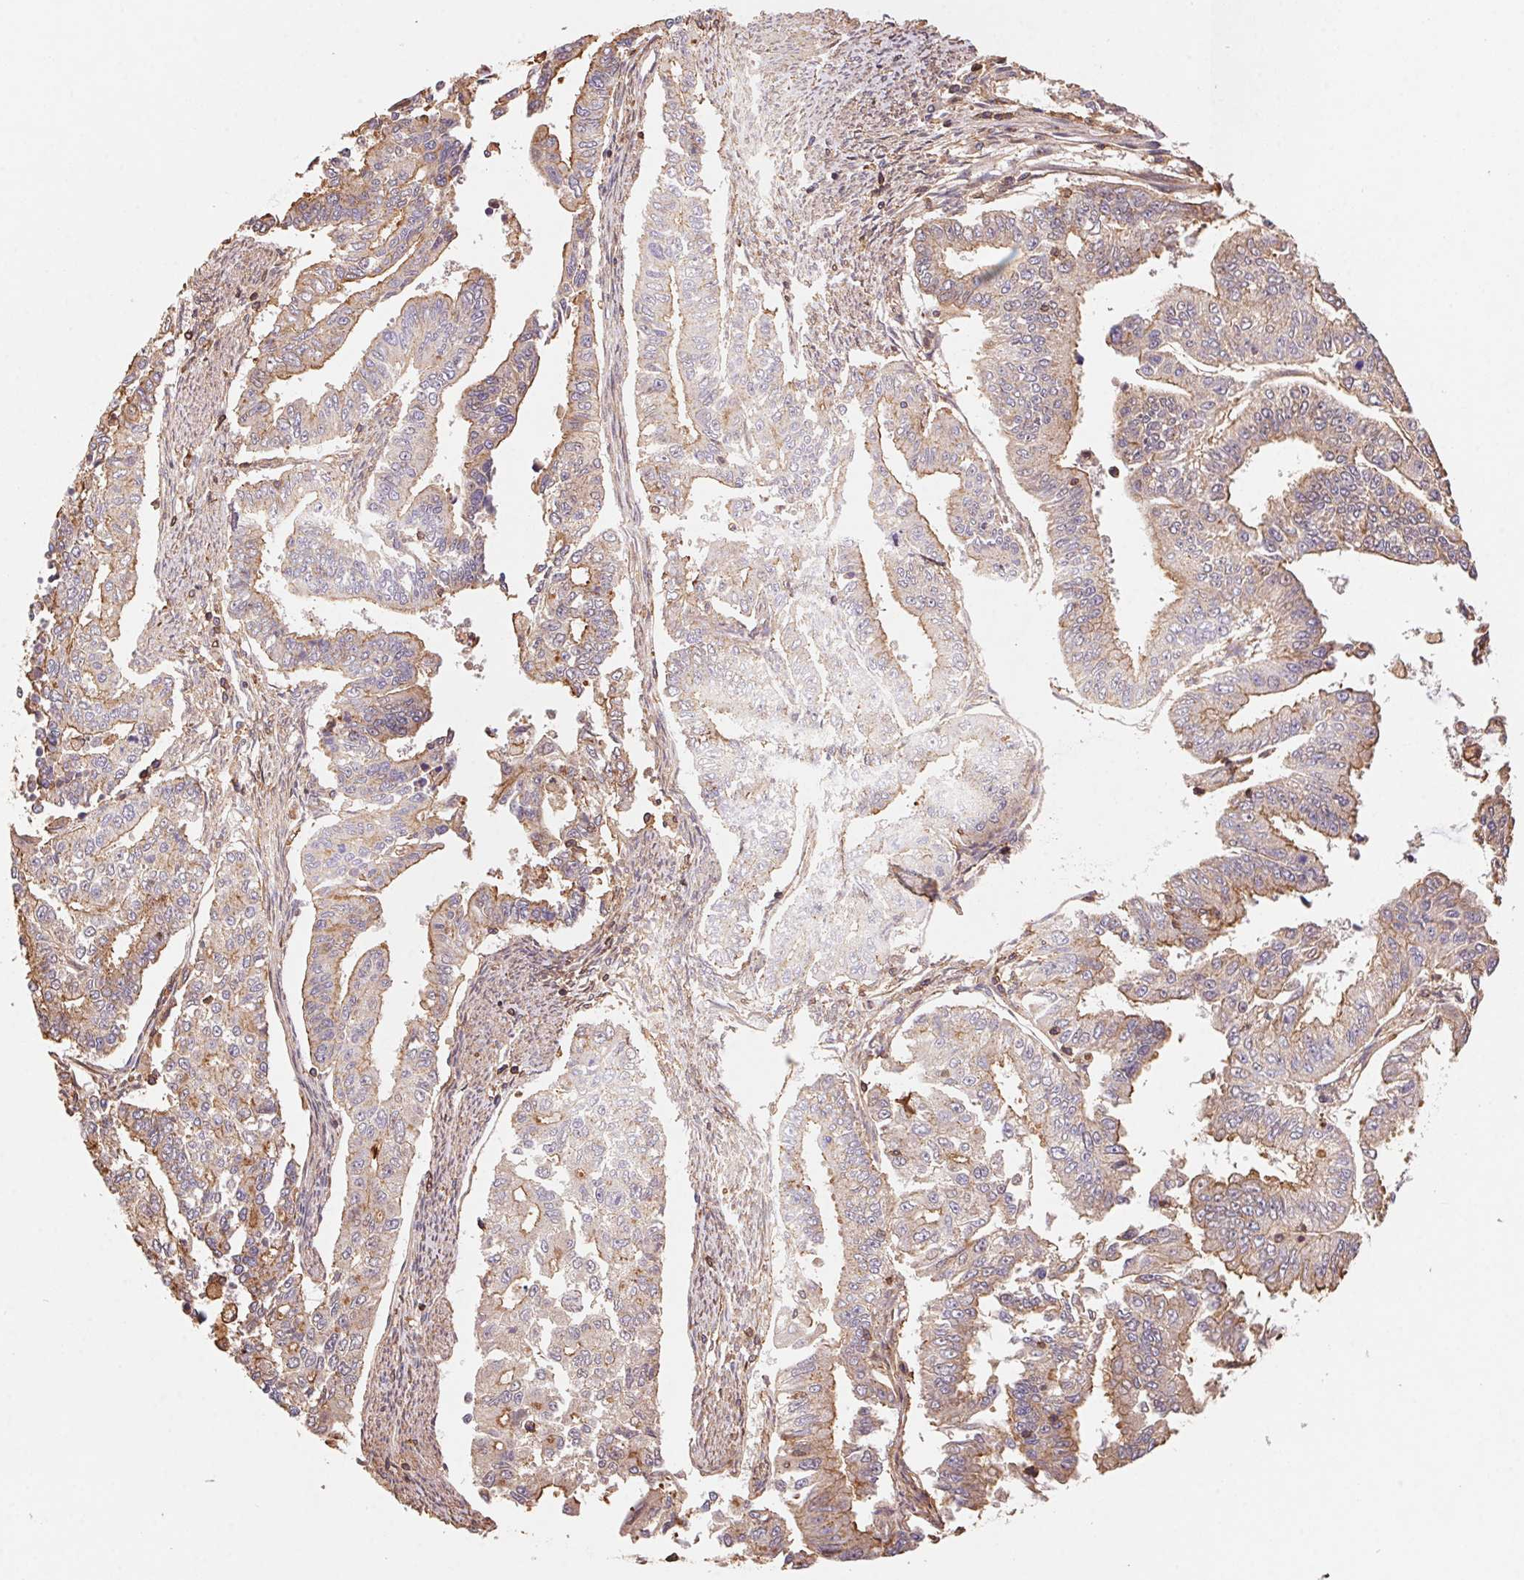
{"staining": {"intensity": "moderate", "quantity": "25%-75%", "location": "cytoplasmic/membranous"}, "tissue": "endometrial cancer", "cell_type": "Tumor cells", "image_type": "cancer", "snomed": [{"axis": "morphology", "description": "Adenocarcinoma, NOS"}, {"axis": "topography", "description": "Uterus"}], "caption": "Protein staining of adenocarcinoma (endometrial) tissue shows moderate cytoplasmic/membranous staining in approximately 25%-75% of tumor cells. (DAB IHC, brown staining for protein, blue staining for nuclei).", "gene": "ATG10", "patient": {"sex": "female", "age": 59}}